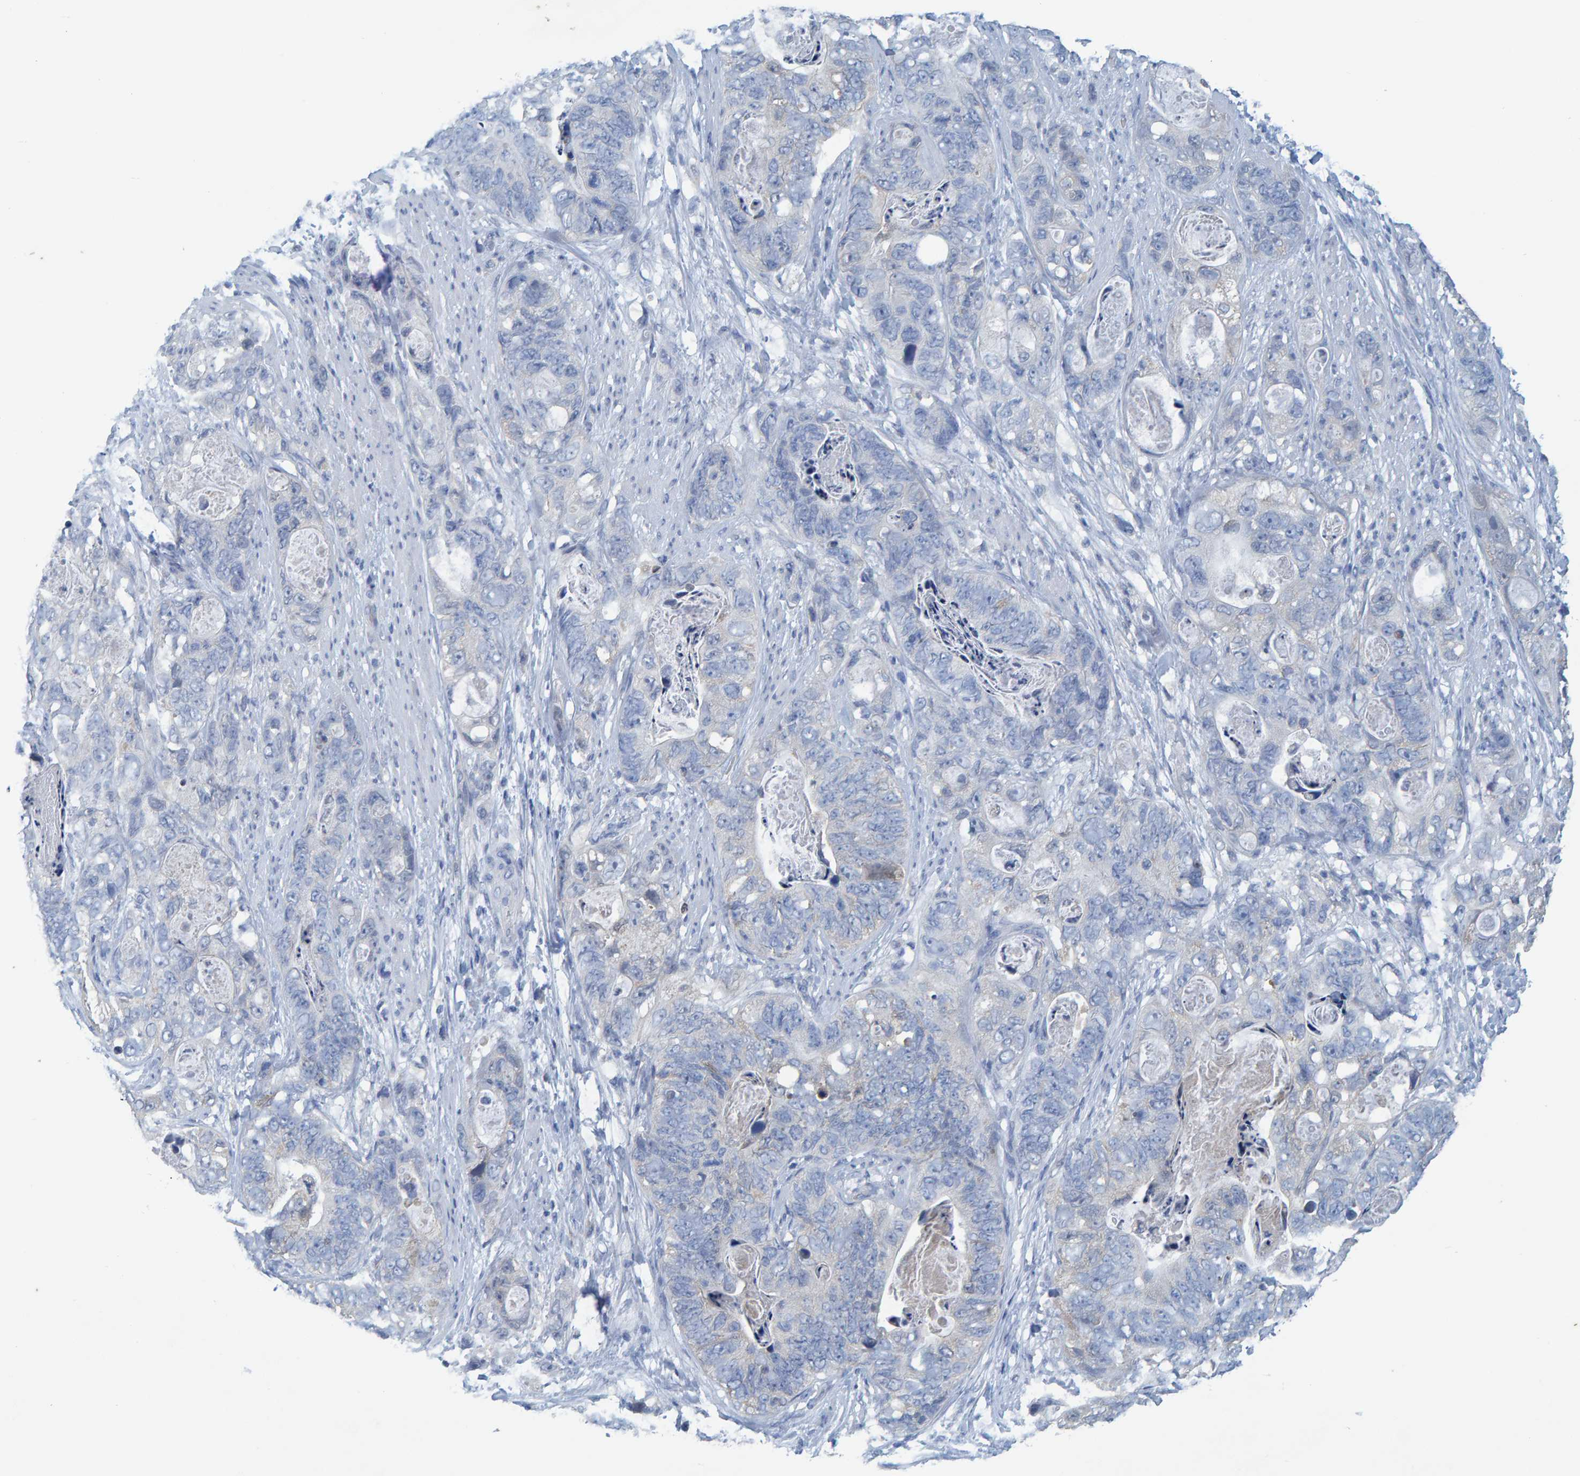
{"staining": {"intensity": "negative", "quantity": "none", "location": "none"}, "tissue": "stomach cancer", "cell_type": "Tumor cells", "image_type": "cancer", "snomed": [{"axis": "morphology", "description": "Adenocarcinoma, NOS"}, {"axis": "topography", "description": "Stomach"}], "caption": "DAB immunohistochemical staining of human stomach cancer (adenocarcinoma) demonstrates no significant staining in tumor cells.", "gene": "ALAD", "patient": {"sex": "female", "age": 89}}